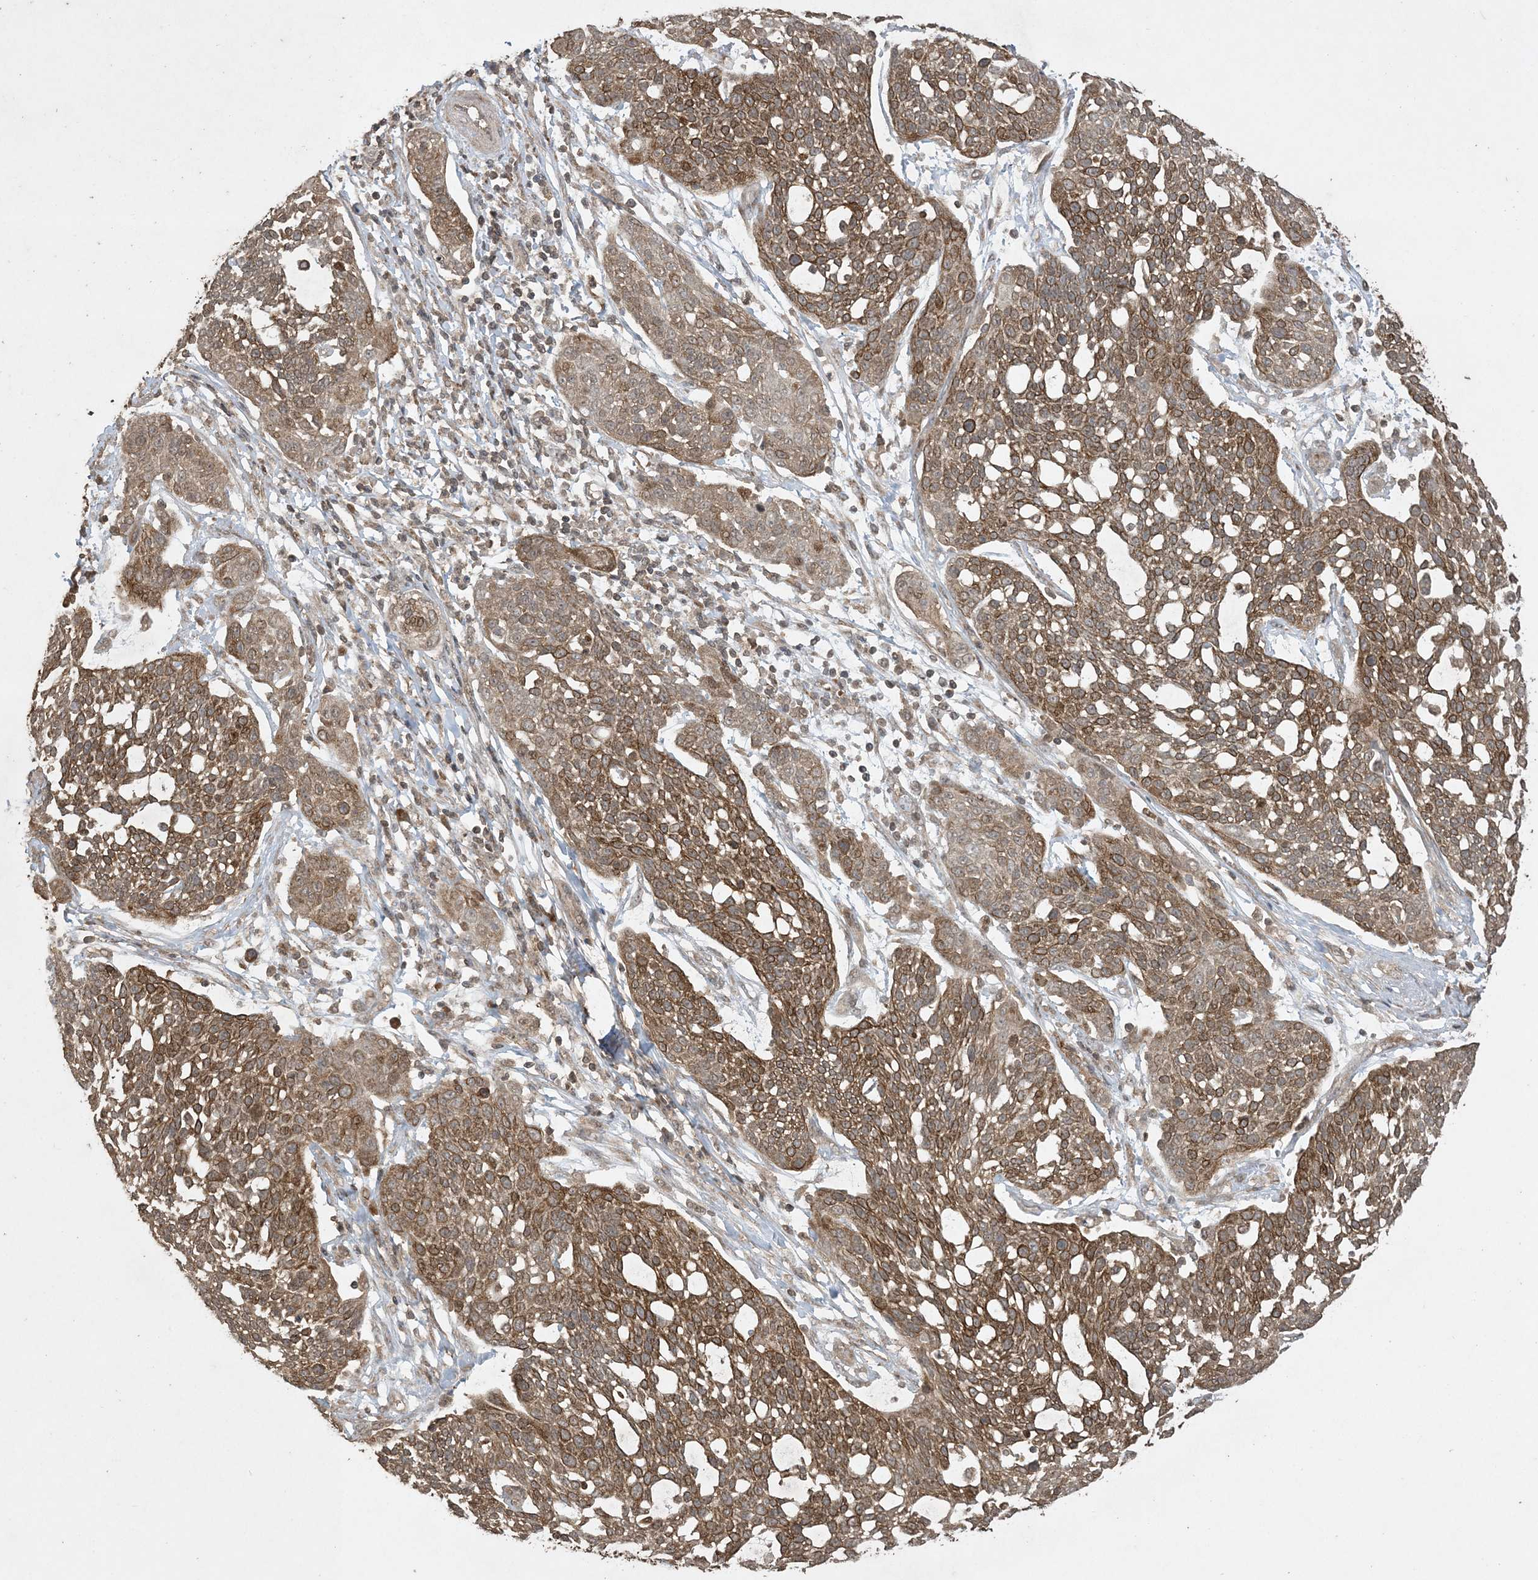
{"staining": {"intensity": "moderate", "quantity": ">75%", "location": "cytoplasmic/membranous"}, "tissue": "cervical cancer", "cell_type": "Tumor cells", "image_type": "cancer", "snomed": [{"axis": "morphology", "description": "Squamous cell carcinoma, NOS"}, {"axis": "topography", "description": "Cervix"}], "caption": "A medium amount of moderate cytoplasmic/membranous expression is present in about >75% of tumor cells in cervical cancer tissue.", "gene": "EFCAB8", "patient": {"sex": "female", "age": 34}}